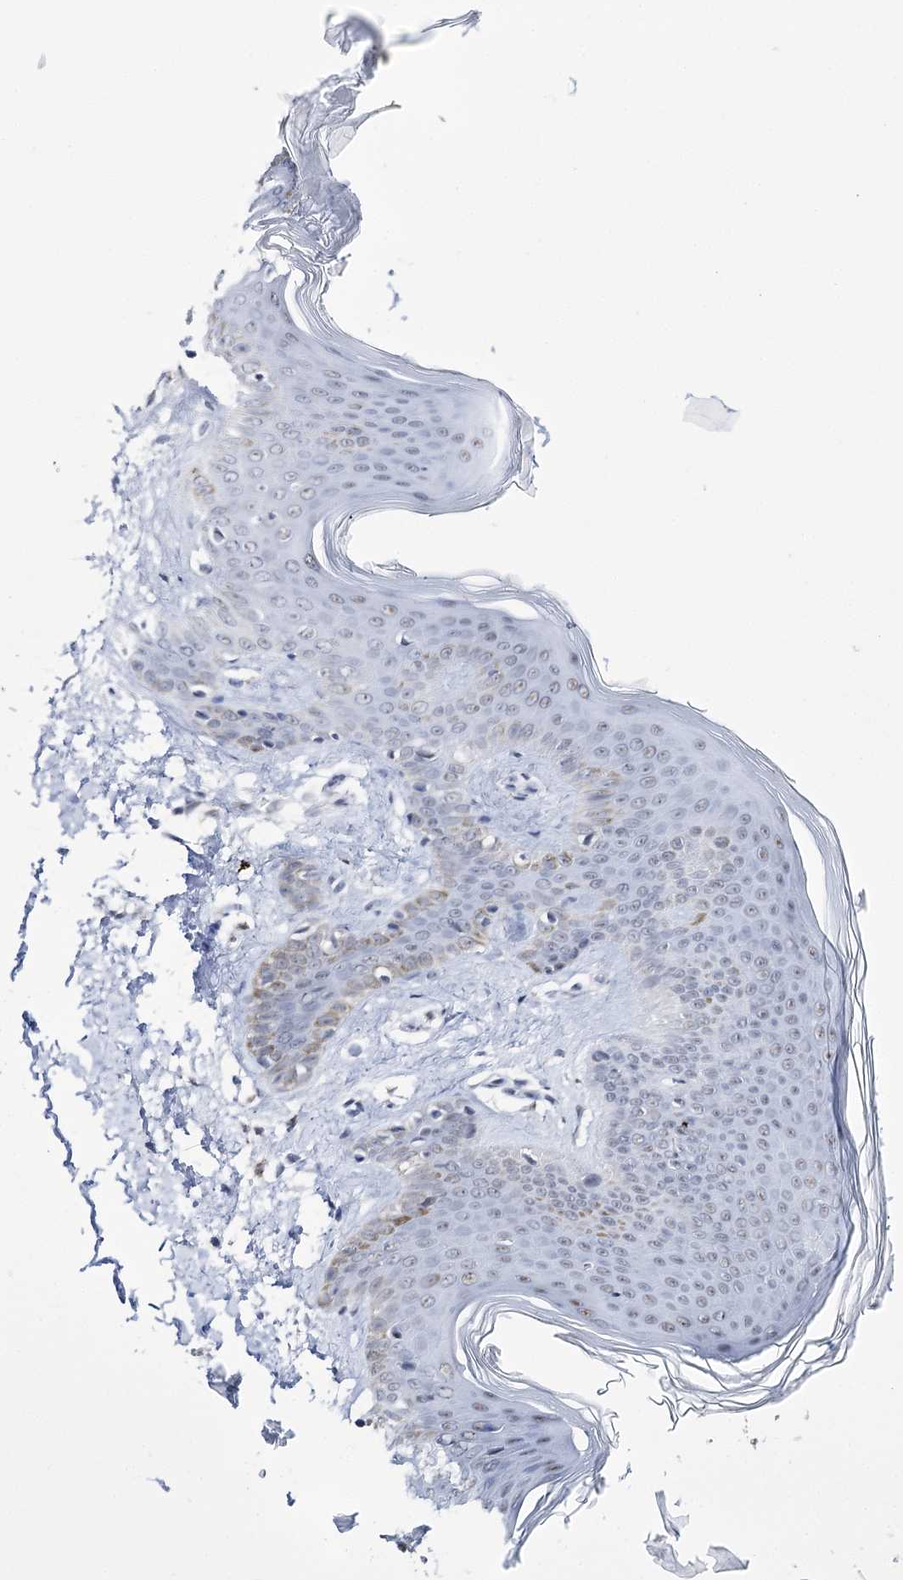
{"staining": {"intensity": "weak", "quantity": ">75%", "location": "nuclear"}, "tissue": "skin", "cell_type": "Fibroblasts", "image_type": "normal", "snomed": [{"axis": "morphology", "description": "Normal tissue, NOS"}, {"axis": "topography", "description": "Skin"}], "caption": "IHC photomicrograph of unremarkable skin stained for a protein (brown), which shows low levels of weak nuclear positivity in approximately >75% of fibroblasts.", "gene": "PRPF40A", "patient": {"sex": "male", "age": 36}}